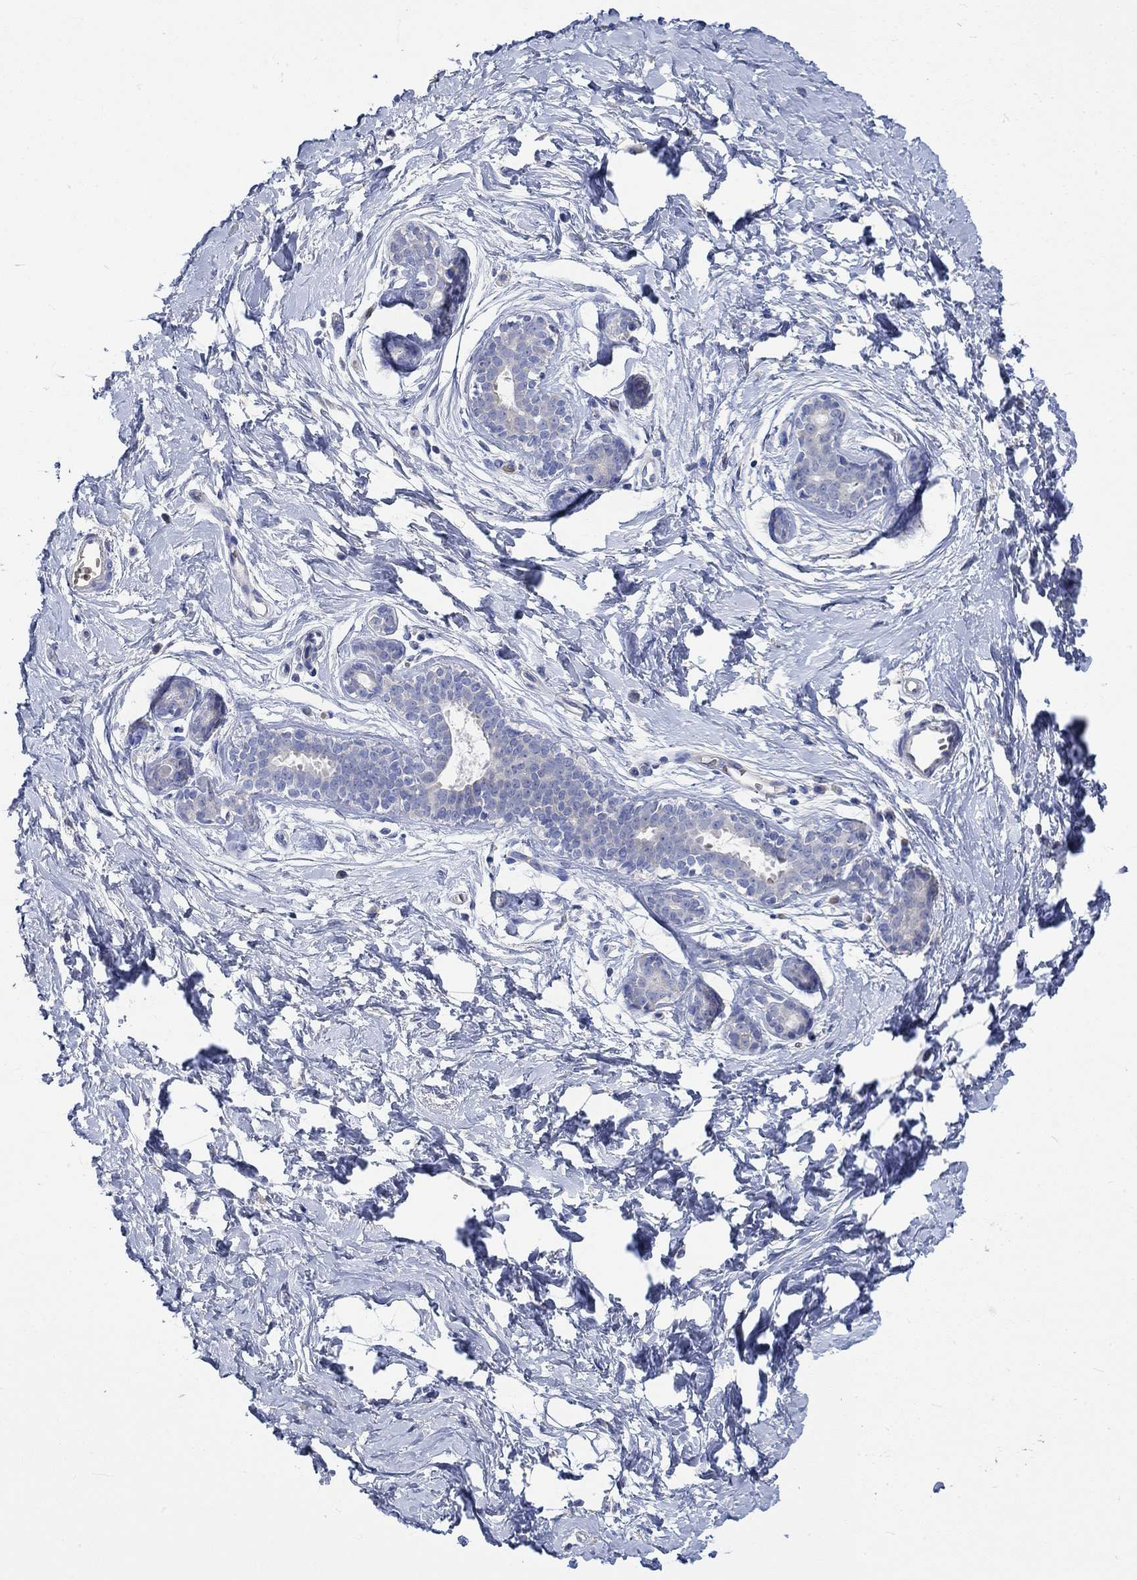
{"staining": {"intensity": "negative", "quantity": "none", "location": "none"}, "tissue": "breast", "cell_type": "Adipocytes", "image_type": "normal", "snomed": [{"axis": "morphology", "description": "Normal tissue, NOS"}, {"axis": "topography", "description": "Breast"}], "caption": "Human breast stained for a protein using immunohistochemistry (IHC) reveals no expression in adipocytes.", "gene": "KCNA1", "patient": {"sex": "female", "age": 37}}